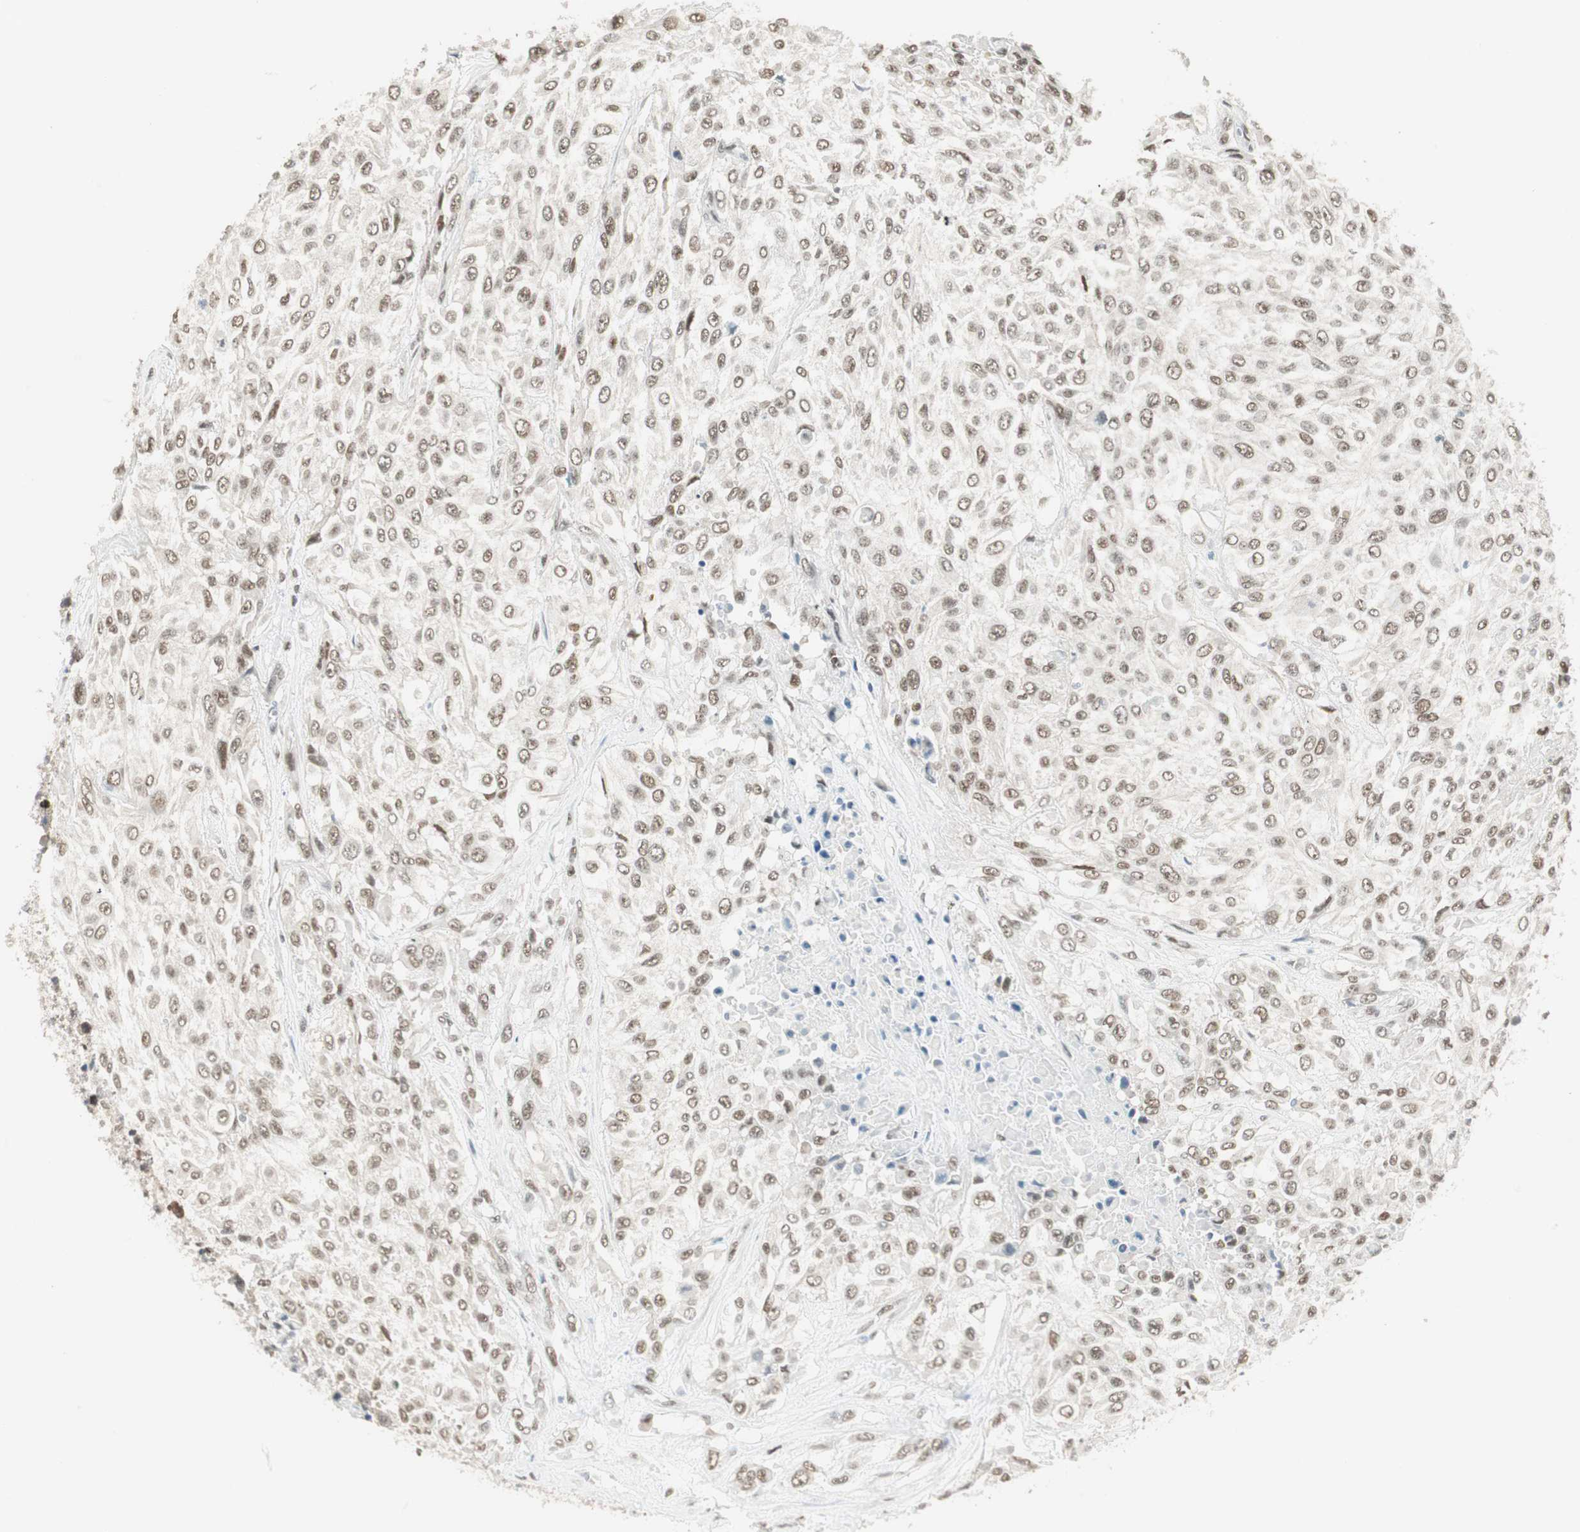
{"staining": {"intensity": "moderate", "quantity": ">75%", "location": "nuclear"}, "tissue": "urothelial cancer", "cell_type": "Tumor cells", "image_type": "cancer", "snomed": [{"axis": "morphology", "description": "Urothelial carcinoma, High grade"}, {"axis": "topography", "description": "Urinary bladder"}], "caption": "Protein staining demonstrates moderate nuclear staining in about >75% of tumor cells in high-grade urothelial carcinoma.", "gene": "ZBTB17", "patient": {"sex": "male", "age": 57}}